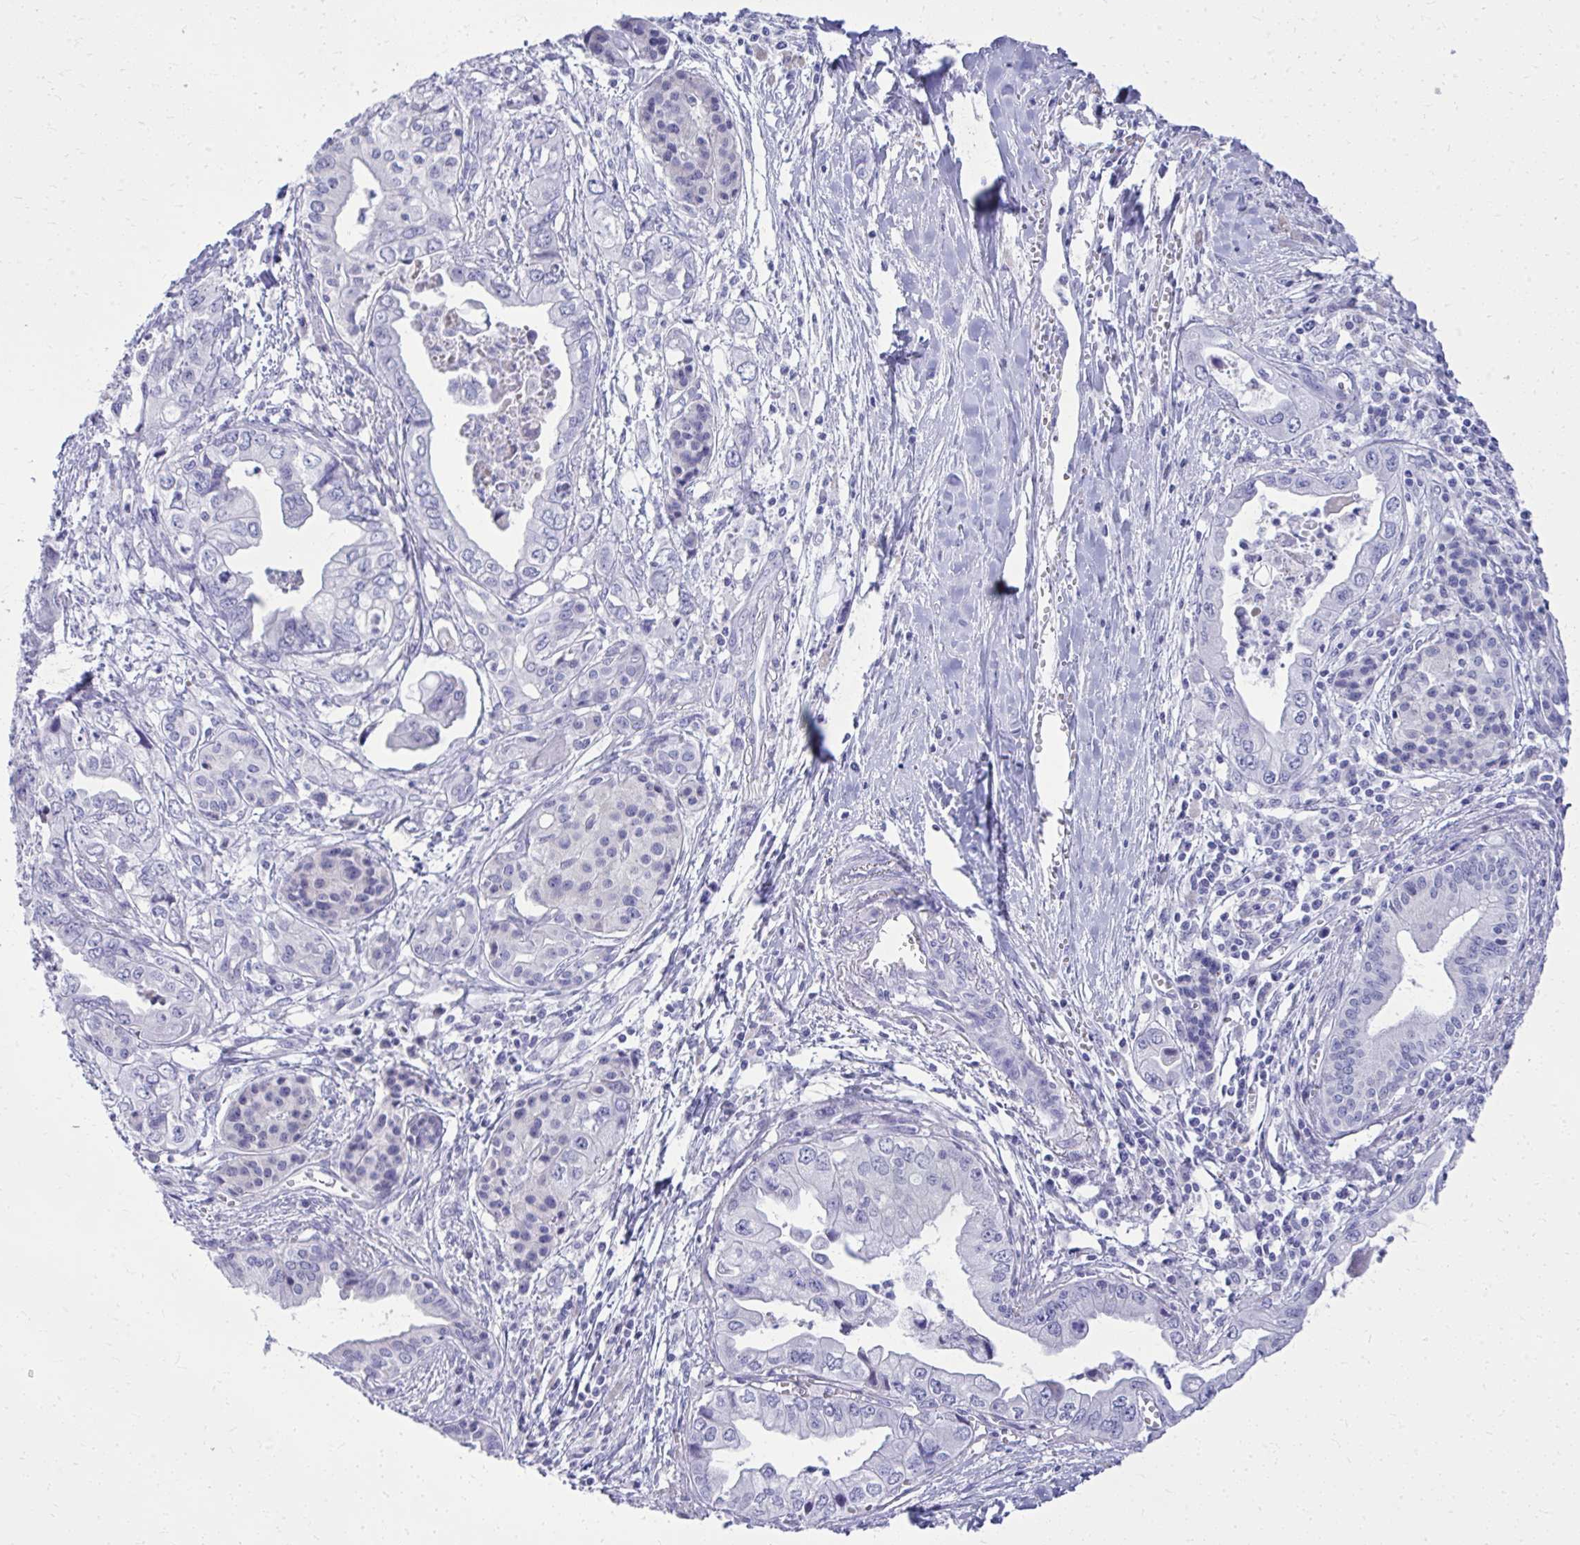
{"staining": {"intensity": "negative", "quantity": "none", "location": "none"}, "tissue": "pancreatic cancer", "cell_type": "Tumor cells", "image_type": "cancer", "snomed": [{"axis": "morphology", "description": "Adenocarcinoma, NOS"}, {"axis": "topography", "description": "Pancreas"}], "caption": "IHC photomicrograph of human pancreatic cancer (adenocarcinoma) stained for a protein (brown), which displays no expression in tumor cells. The staining is performed using DAB brown chromogen with nuclei counter-stained in using hematoxylin.", "gene": "BCL6B", "patient": {"sex": "male", "age": 68}}